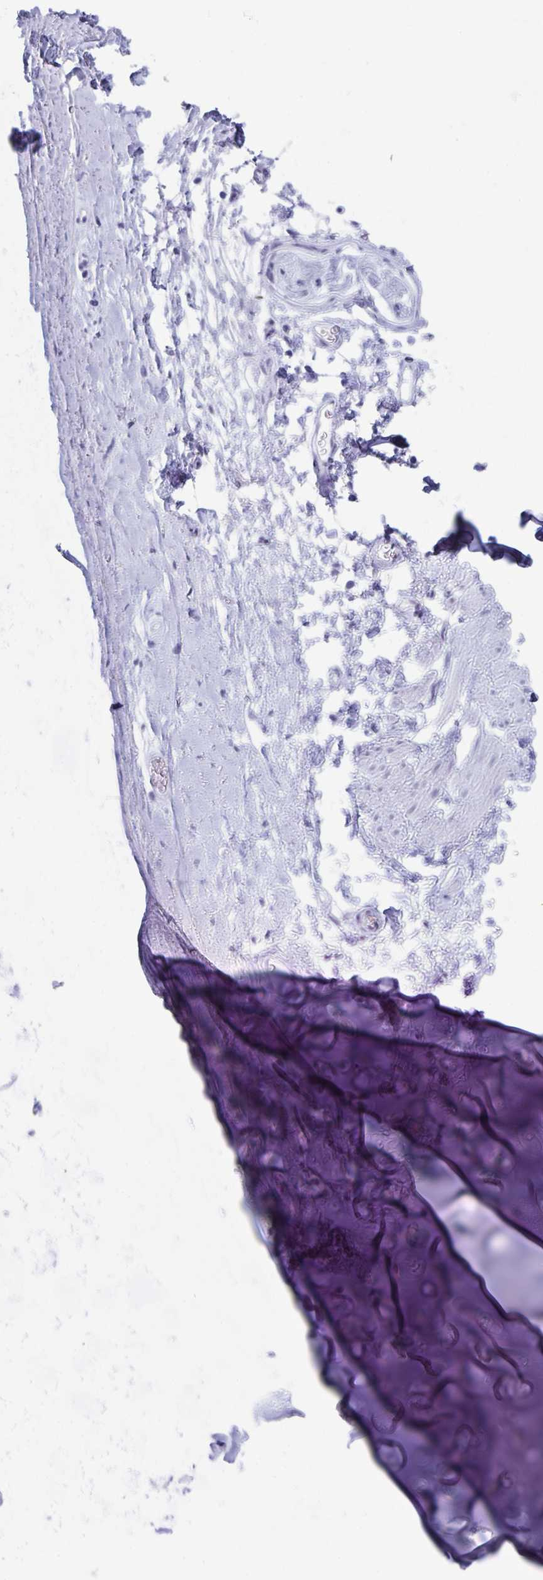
{"staining": {"intensity": "negative", "quantity": "none", "location": "none"}, "tissue": "adipose tissue", "cell_type": "Adipocytes", "image_type": "normal", "snomed": [{"axis": "morphology", "description": "Normal tissue, NOS"}, {"axis": "topography", "description": "Lymph node"}, {"axis": "topography", "description": "Cartilage tissue"}, {"axis": "topography", "description": "Bronchus"}], "caption": "The immunohistochemistry (IHC) photomicrograph has no significant expression in adipocytes of adipose tissue.", "gene": "CDX4", "patient": {"sex": "female", "age": 70}}